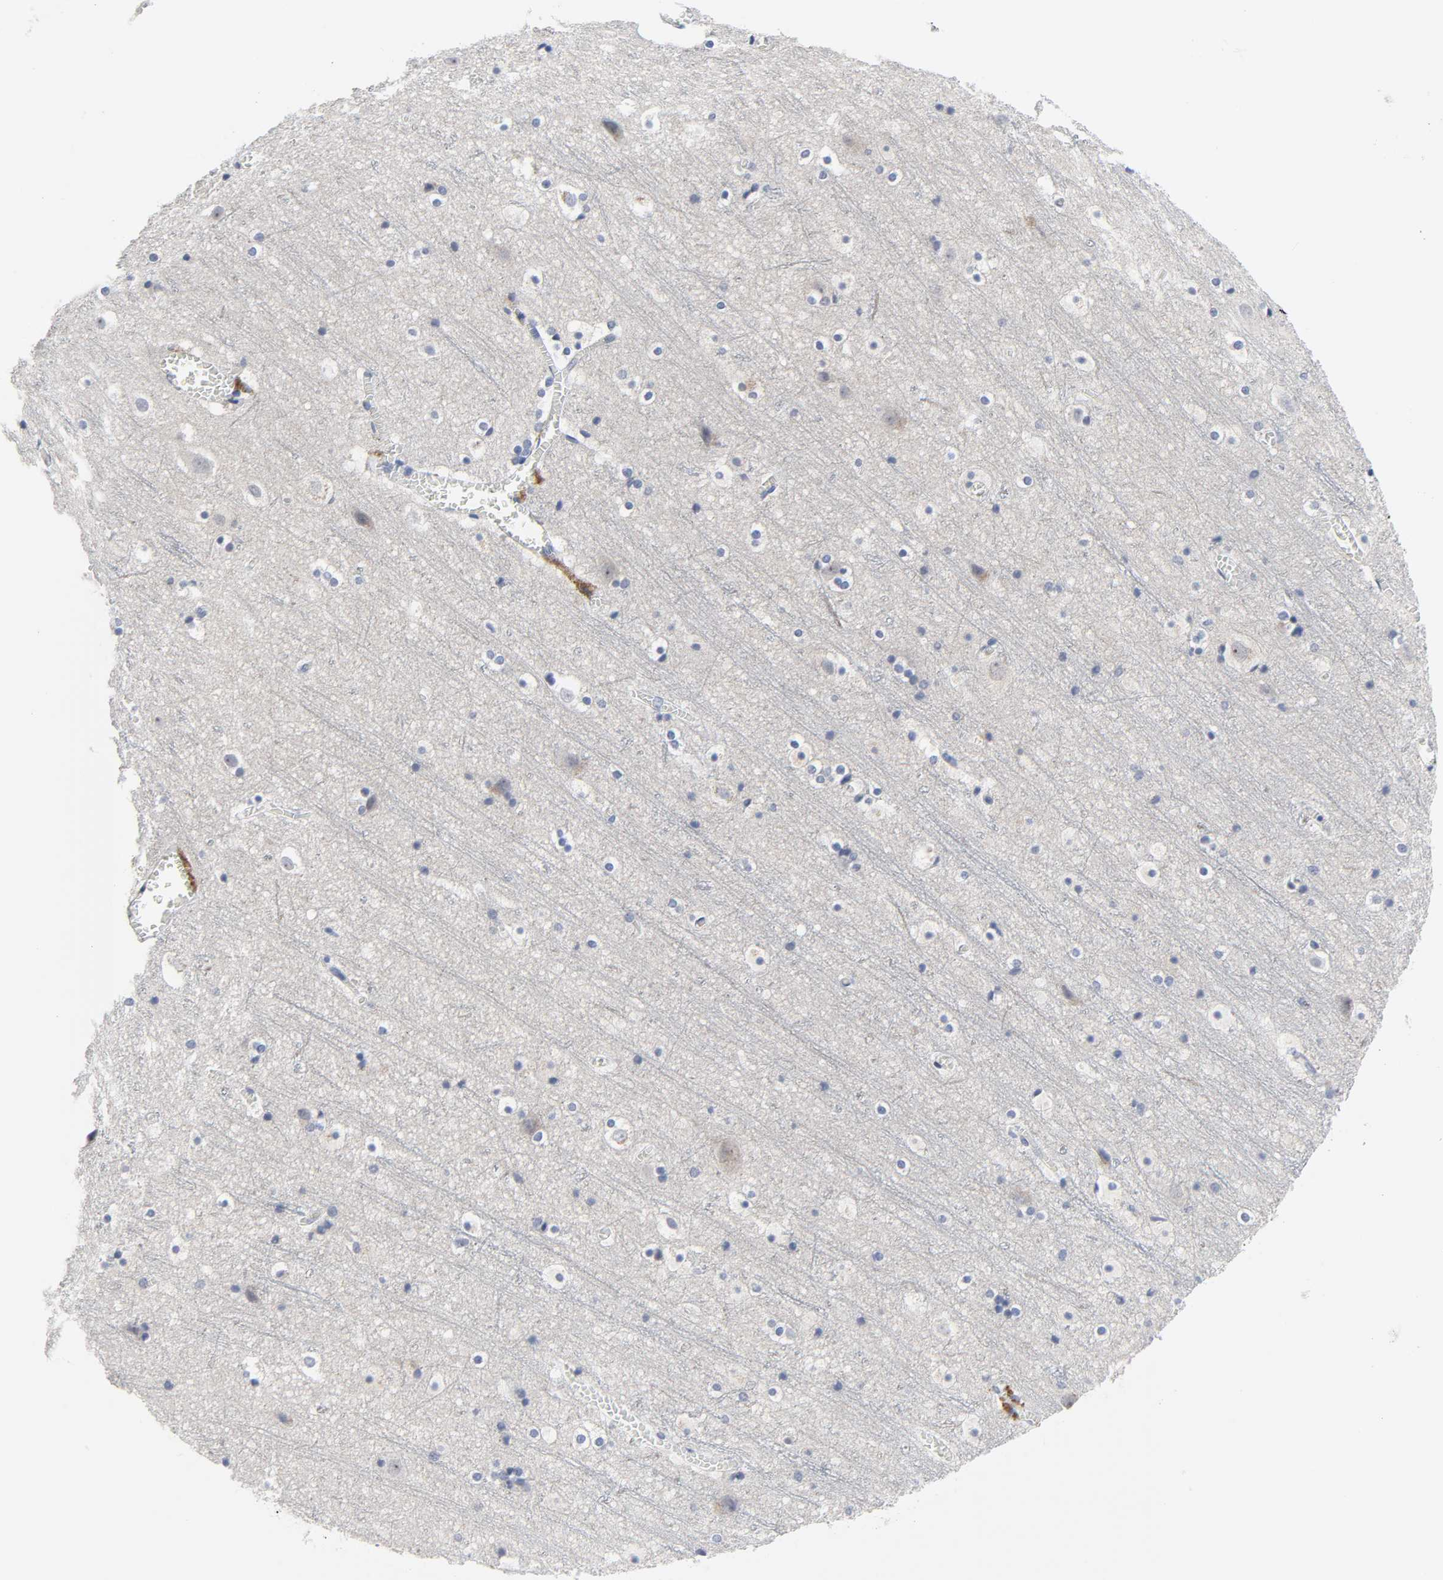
{"staining": {"intensity": "negative", "quantity": "none", "location": "none"}, "tissue": "cerebral cortex", "cell_type": "Endothelial cells", "image_type": "normal", "snomed": [{"axis": "morphology", "description": "Normal tissue, NOS"}, {"axis": "topography", "description": "Cerebral cortex"}], "caption": "Protein analysis of unremarkable cerebral cortex displays no significant staining in endothelial cells.", "gene": "WEE1", "patient": {"sex": "male", "age": 45}}